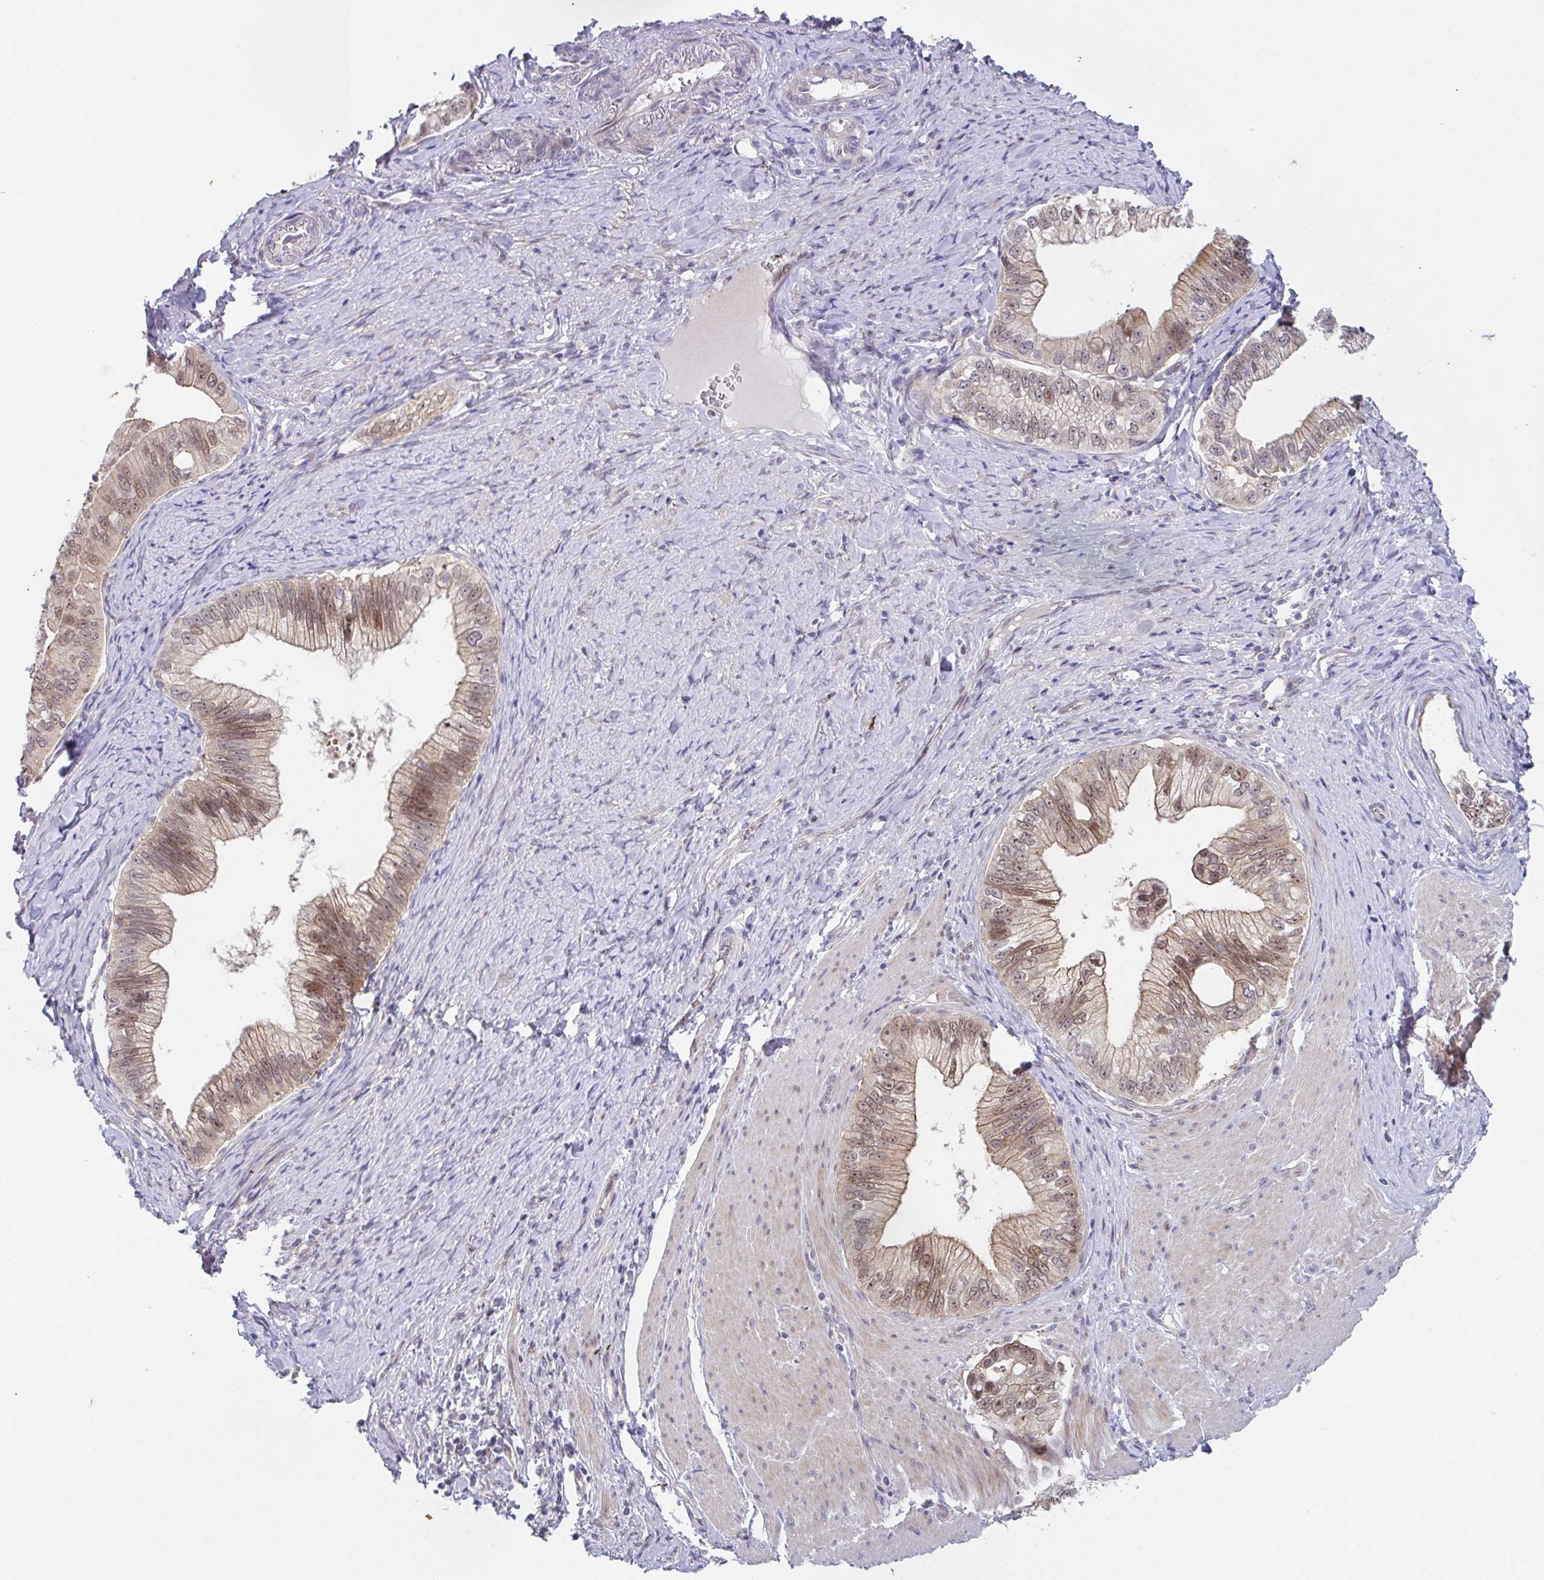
{"staining": {"intensity": "moderate", "quantity": "25%-75%", "location": "cytoplasmic/membranous,nuclear"}, "tissue": "pancreatic cancer", "cell_type": "Tumor cells", "image_type": "cancer", "snomed": [{"axis": "morphology", "description": "Adenocarcinoma, NOS"}, {"axis": "topography", "description": "Pancreas"}], "caption": "A high-resolution image shows immunohistochemistry (IHC) staining of adenocarcinoma (pancreatic), which reveals moderate cytoplasmic/membranous and nuclear expression in about 25%-75% of tumor cells.", "gene": "RBM18", "patient": {"sex": "male", "age": 70}}